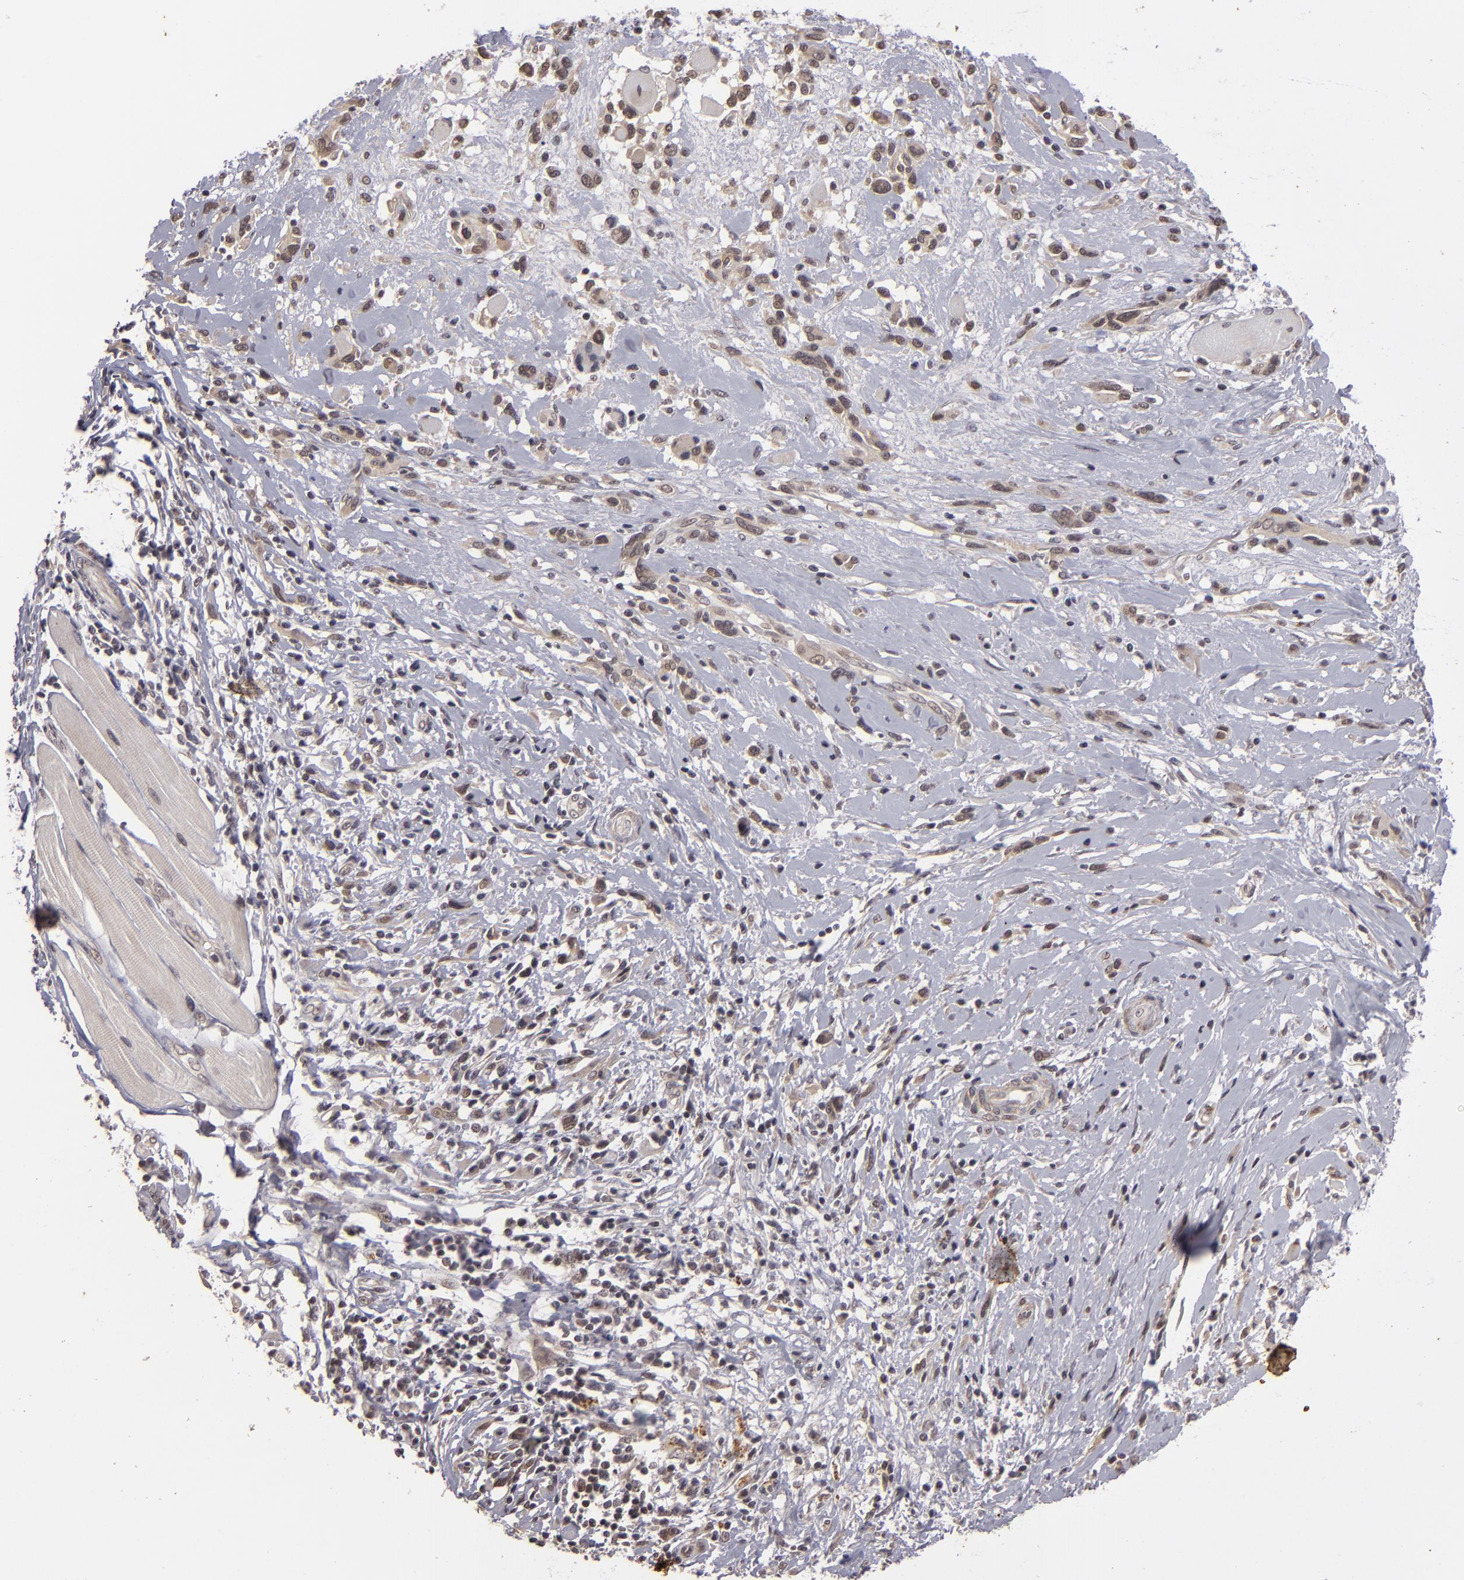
{"staining": {"intensity": "moderate", "quantity": "25%-75%", "location": "cytoplasmic/membranous"}, "tissue": "melanoma", "cell_type": "Tumor cells", "image_type": "cancer", "snomed": [{"axis": "morphology", "description": "Malignant melanoma, NOS"}, {"axis": "topography", "description": "Skin"}], "caption": "IHC of melanoma displays medium levels of moderate cytoplasmic/membranous positivity in about 25%-75% of tumor cells.", "gene": "DFFA", "patient": {"sex": "male", "age": 91}}